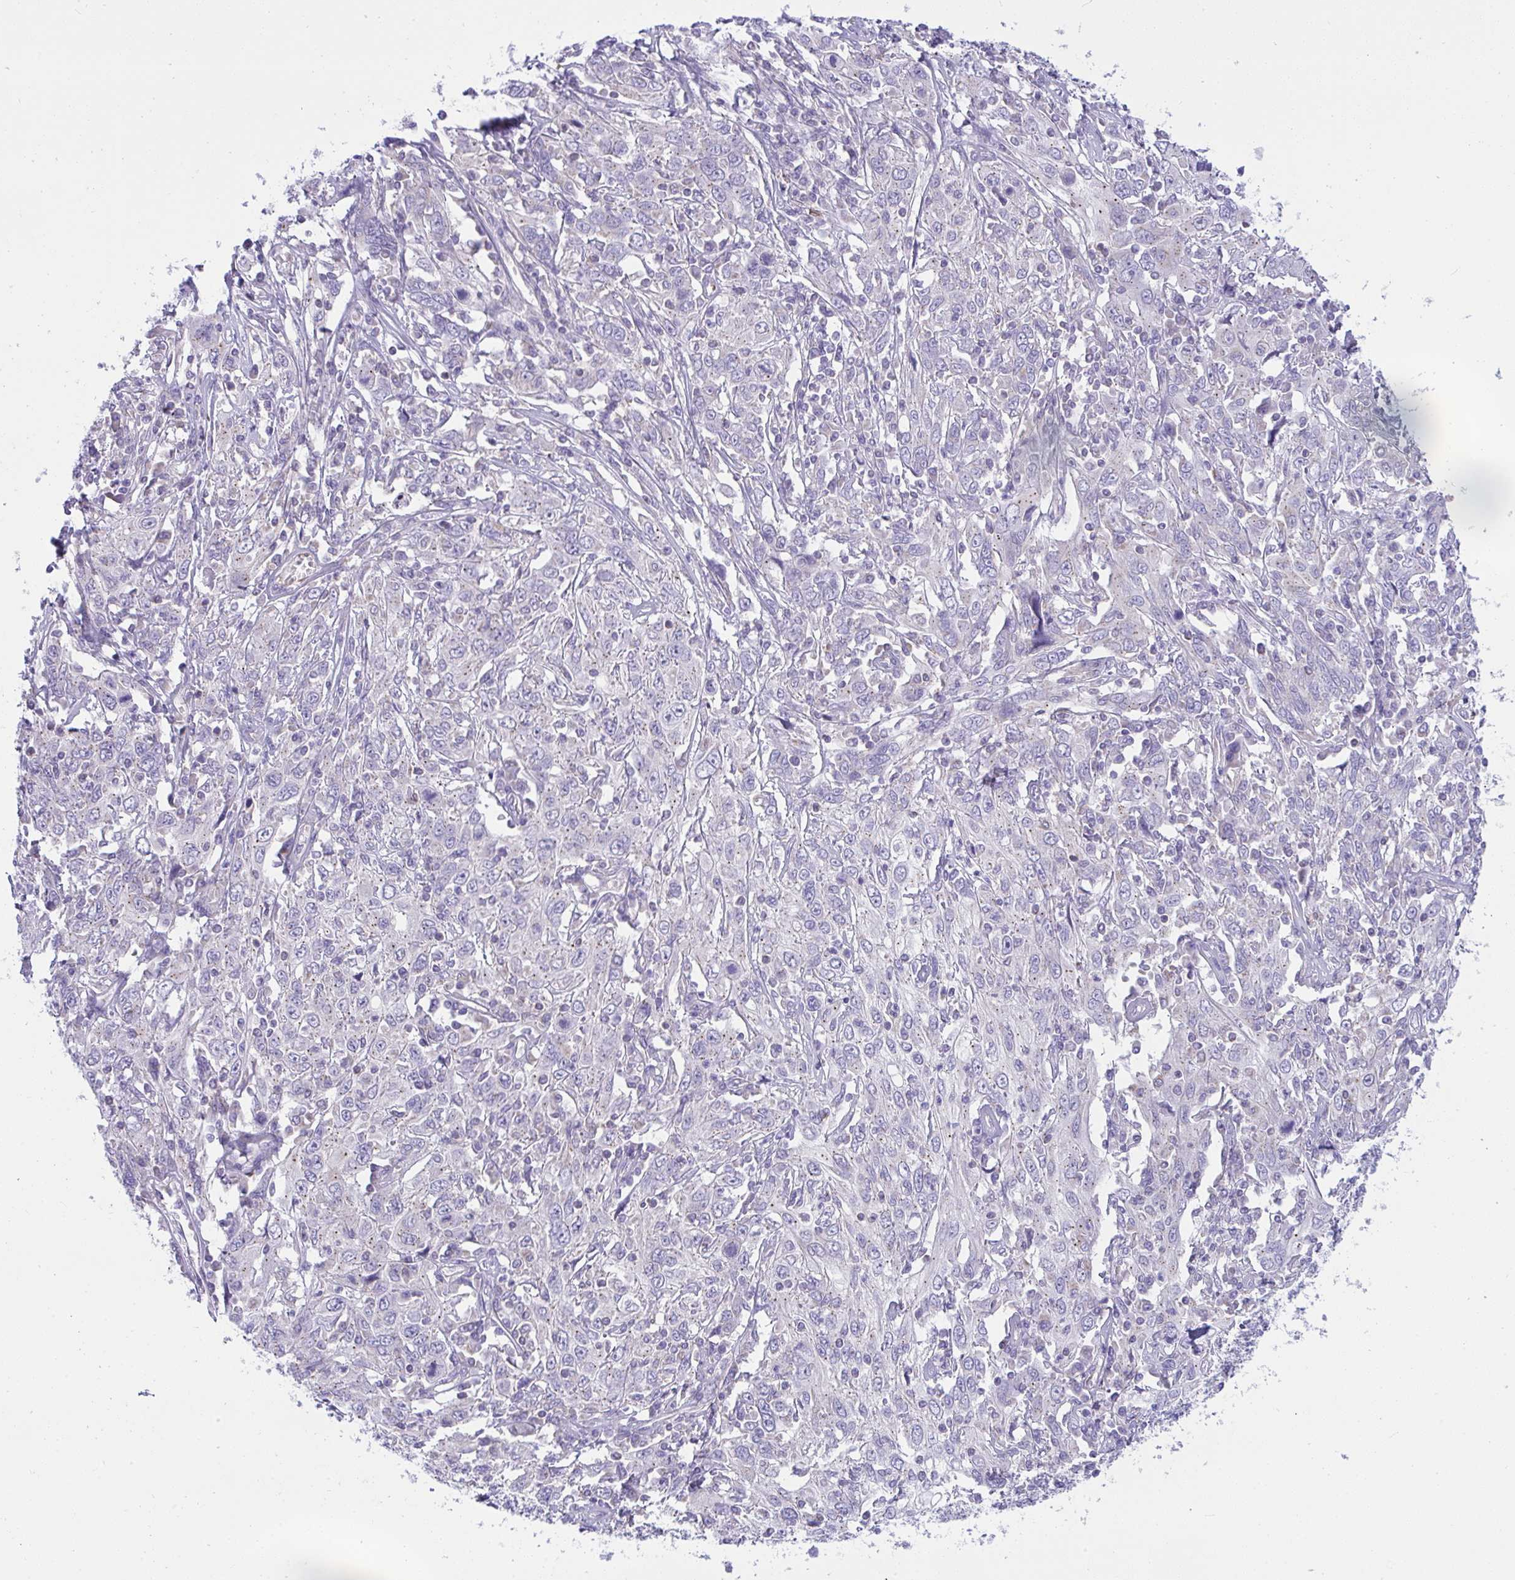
{"staining": {"intensity": "negative", "quantity": "none", "location": "none"}, "tissue": "cervical cancer", "cell_type": "Tumor cells", "image_type": "cancer", "snomed": [{"axis": "morphology", "description": "Squamous cell carcinoma, NOS"}, {"axis": "topography", "description": "Cervix"}], "caption": "The histopathology image shows no staining of tumor cells in cervical cancer (squamous cell carcinoma). (Immunohistochemistry, brightfield microscopy, high magnification).", "gene": "PLA2G12B", "patient": {"sex": "female", "age": 46}}